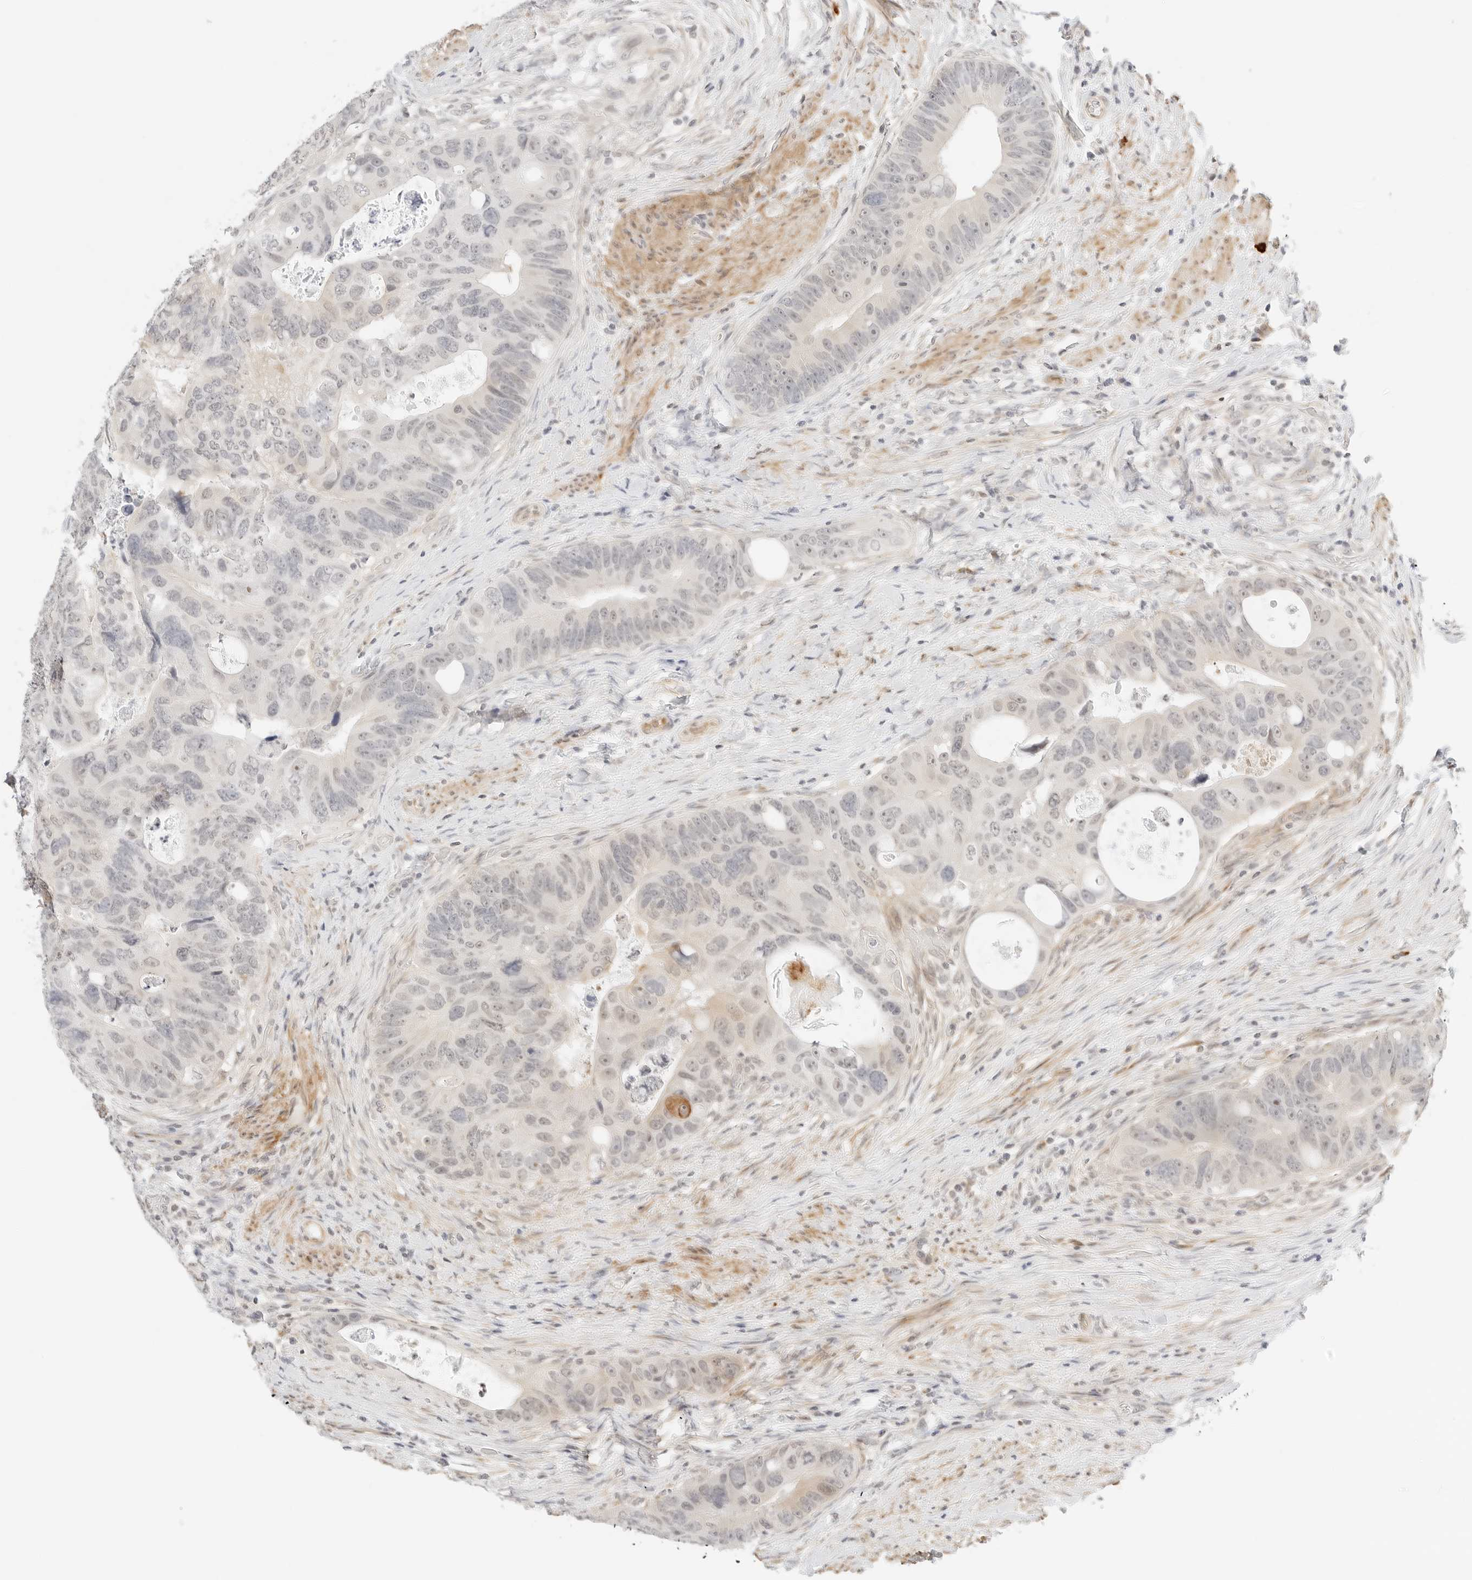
{"staining": {"intensity": "weak", "quantity": "<25%", "location": "nuclear"}, "tissue": "colorectal cancer", "cell_type": "Tumor cells", "image_type": "cancer", "snomed": [{"axis": "morphology", "description": "Adenocarcinoma, NOS"}, {"axis": "topography", "description": "Rectum"}], "caption": "Colorectal cancer was stained to show a protein in brown. There is no significant expression in tumor cells. (DAB IHC visualized using brightfield microscopy, high magnification).", "gene": "TEKT2", "patient": {"sex": "male", "age": 59}}